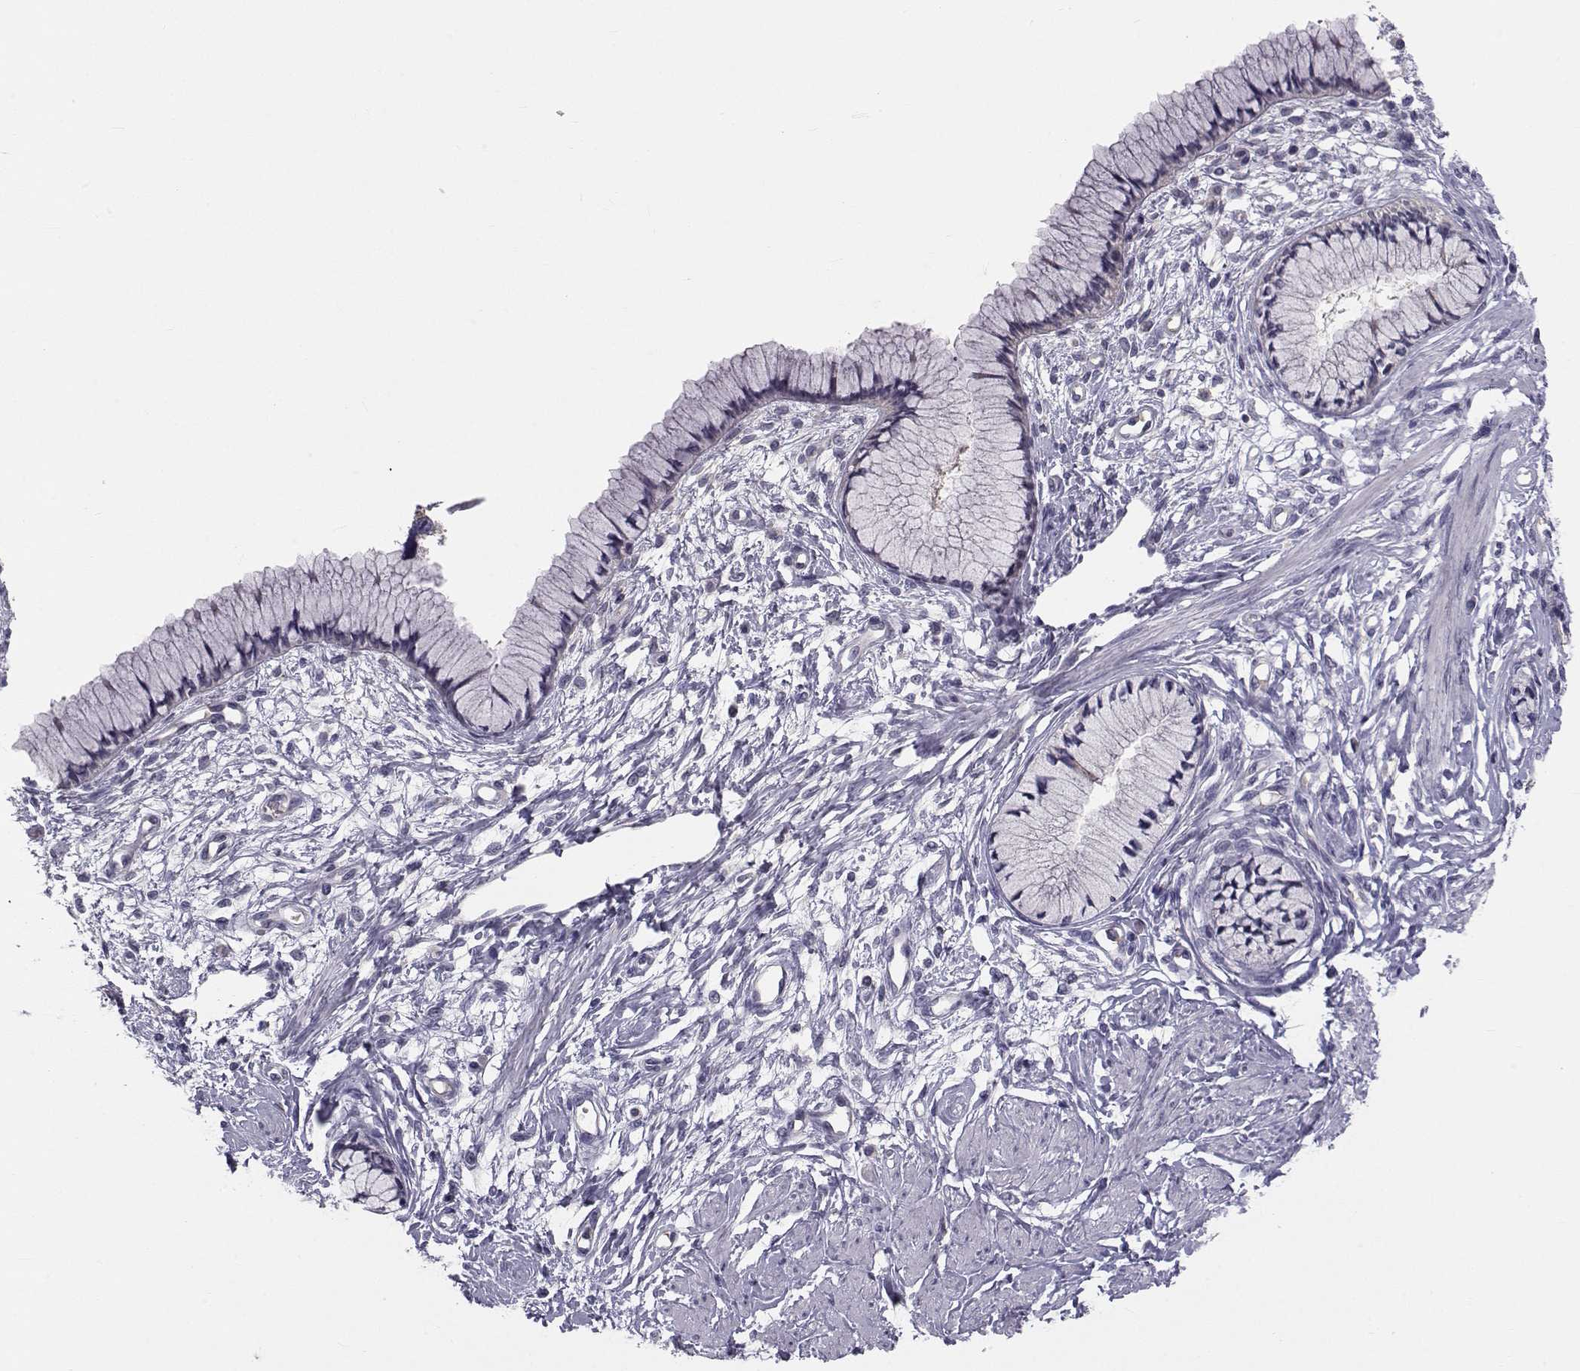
{"staining": {"intensity": "negative", "quantity": "none", "location": "none"}, "tissue": "cervix", "cell_type": "Glandular cells", "image_type": "normal", "snomed": [{"axis": "morphology", "description": "Normal tissue, NOS"}, {"axis": "topography", "description": "Cervix"}], "caption": "DAB (3,3'-diaminobenzidine) immunohistochemical staining of normal cervix exhibits no significant staining in glandular cells.", "gene": "ANGPT1", "patient": {"sex": "female", "age": 37}}